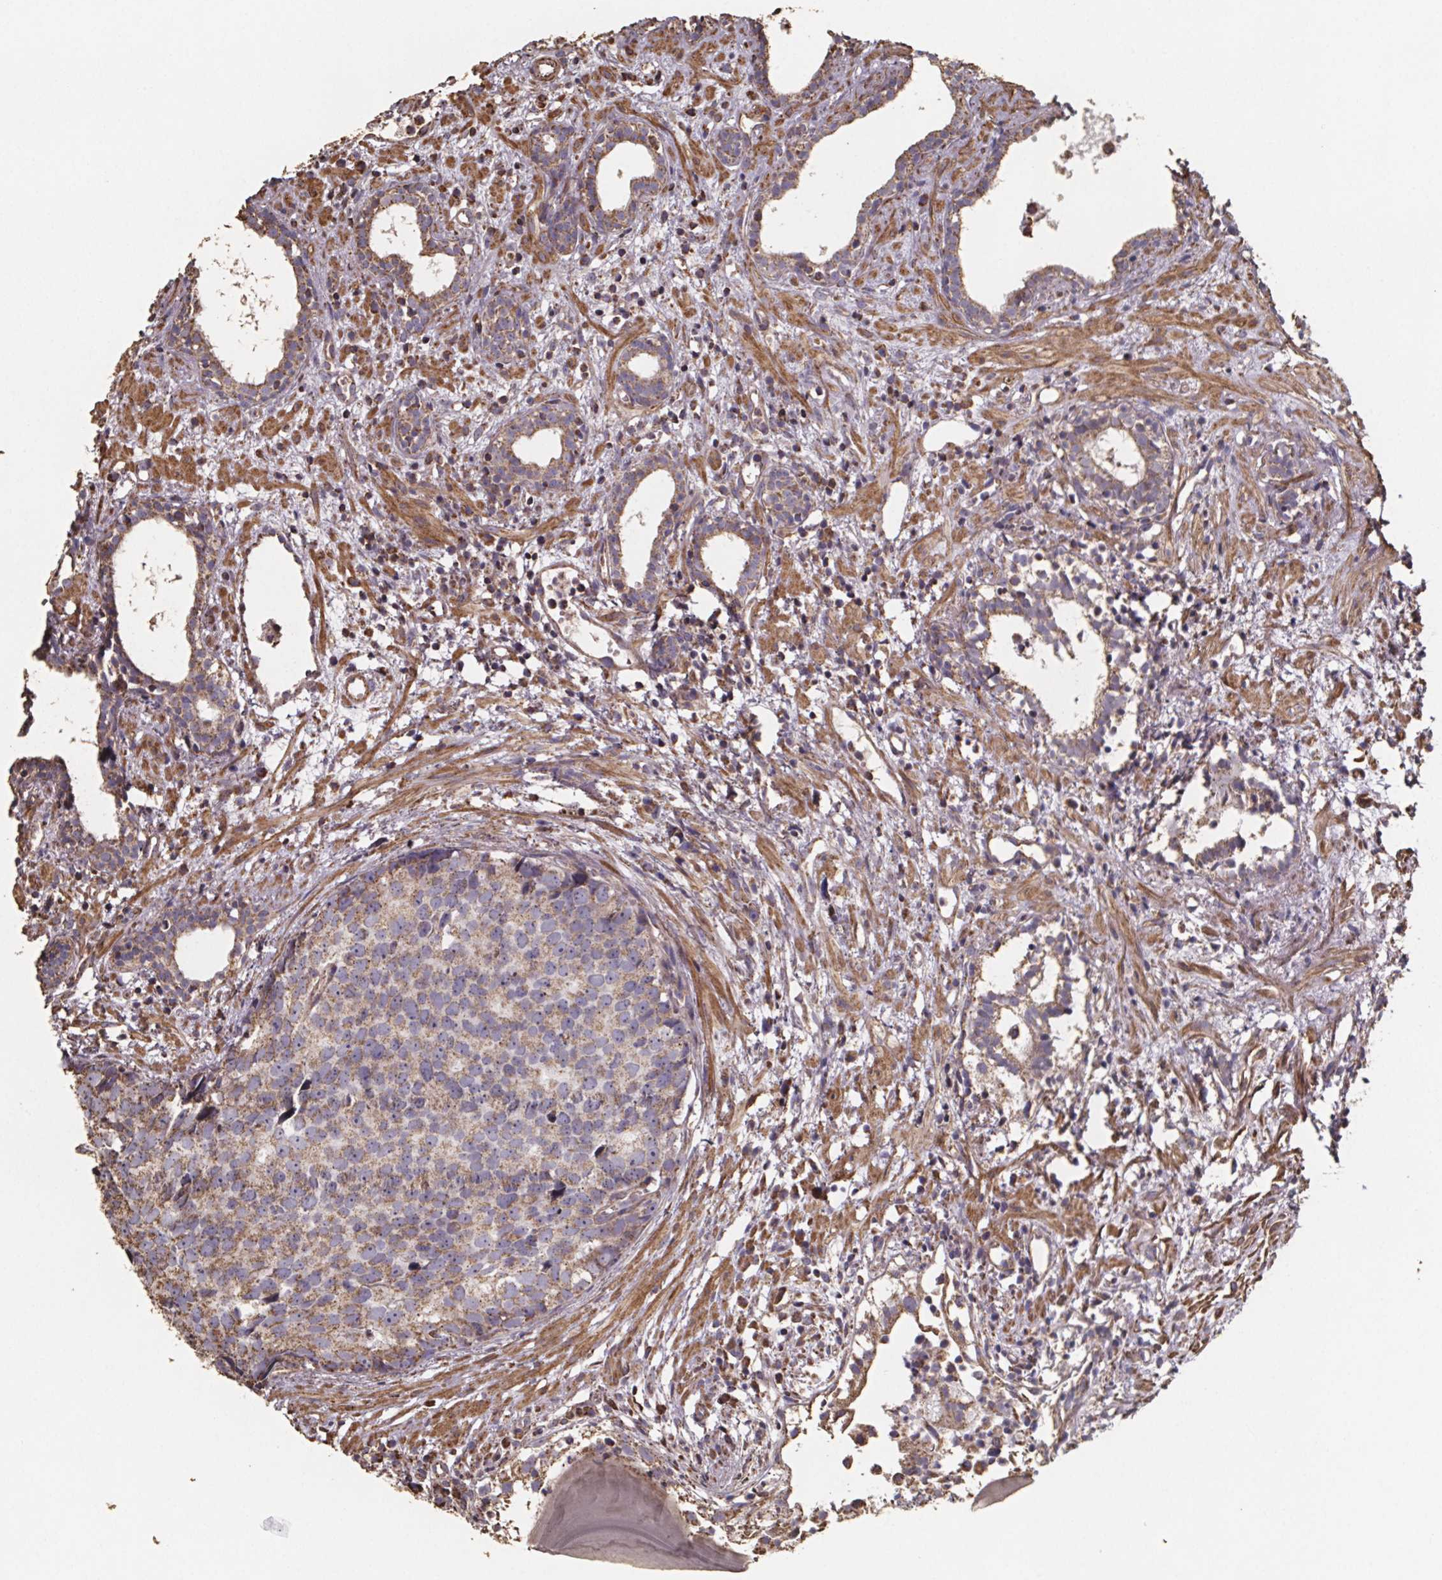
{"staining": {"intensity": "weak", "quantity": ">75%", "location": "cytoplasmic/membranous"}, "tissue": "prostate cancer", "cell_type": "Tumor cells", "image_type": "cancer", "snomed": [{"axis": "morphology", "description": "Adenocarcinoma, High grade"}, {"axis": "topography", "description": "Prostate"}], "caption": "Protein analysis of prostate cancer (high-grade adenocarcinoma) tissue shows weak cytoplasmic/membranous expression in about >75% of tumor cells.", "gene": "SLC35D2", "patient": {"sex": "male", "age": 83}}